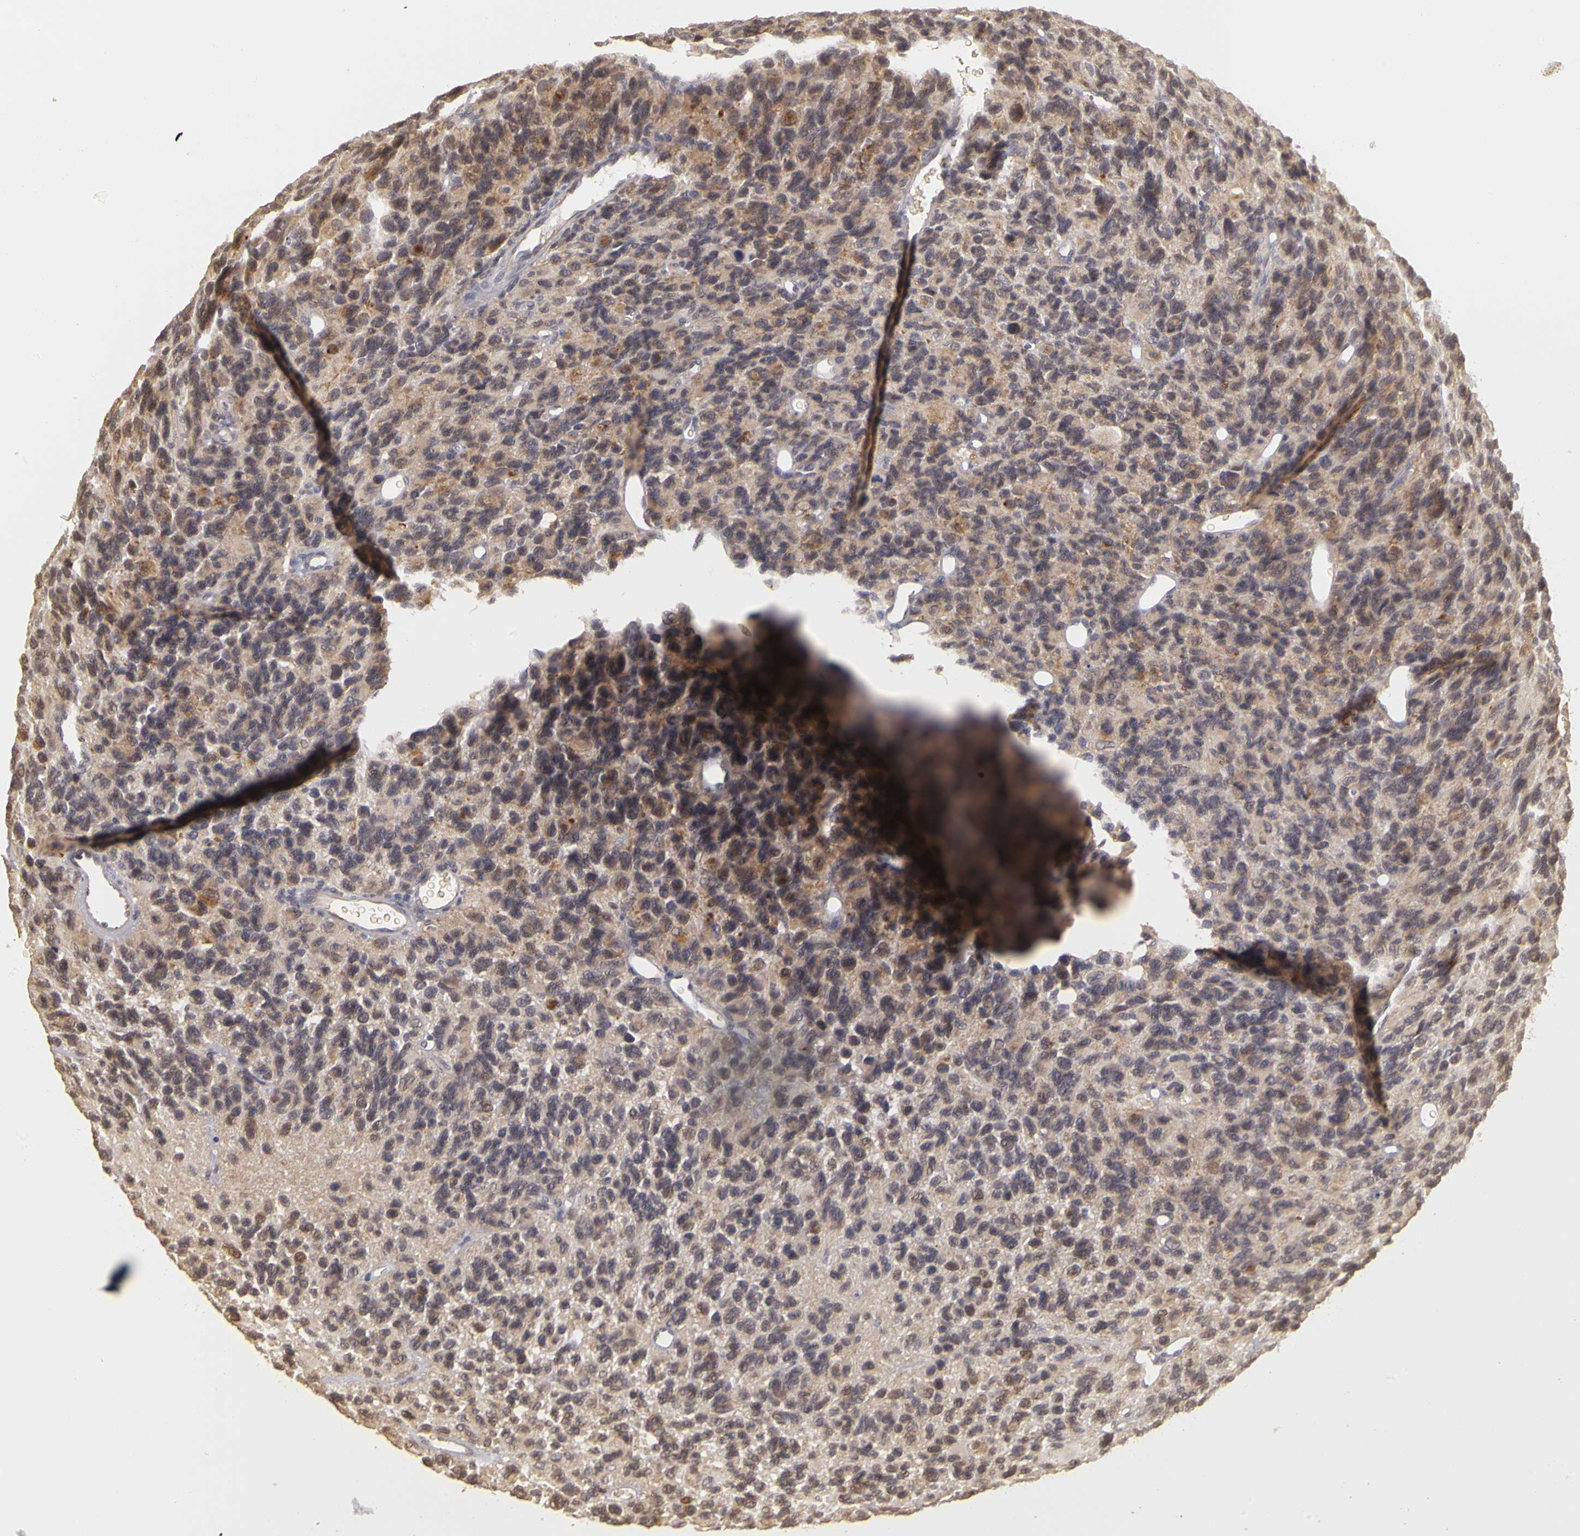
{"staining": {"intensity": "weak", "quantity": ">75%", "location": "cytoplasmic/membranous"}, "tissue": "glioma", "cell_type": "Tumor cells", "image_type": "cancer", "snomed": [{"axis": "morphology", "description": "Glioma, malignant, High grade"}, {"axis": "topography", "description": "Brain"}], "caption": "The micrograph reveals a brown stain indicating the presence of a protein in the cytoplasmic/membranous of tumor cells in glioma.", "gene": "FRMD7", "patient": {"sex": "male", "age": 77}}